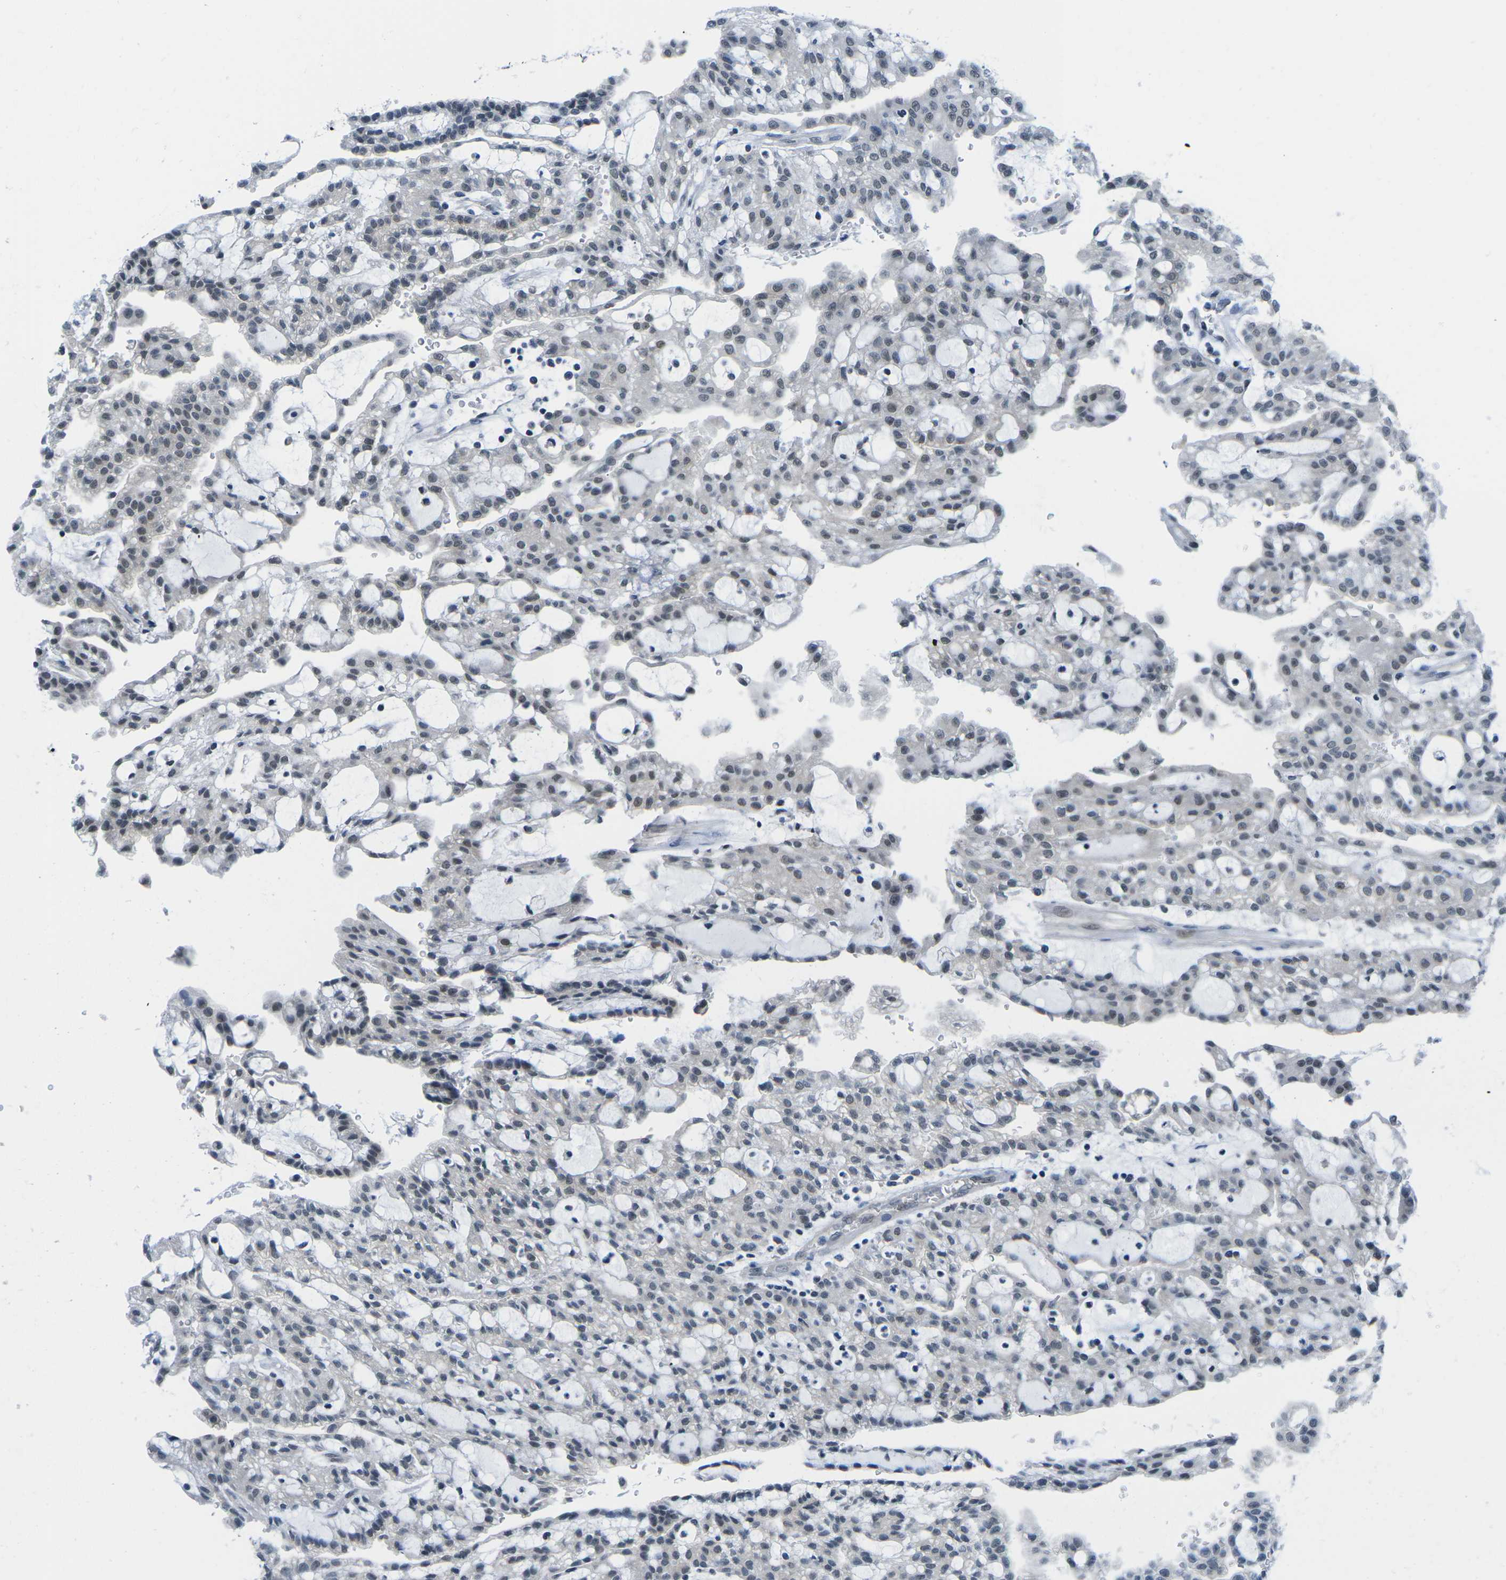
{"staining": {"intensity": "weak", "quantity": "25%-75%", "location": "nuclear"}, "tissue": "renal cancer", "cell_type": "Tumor cells", "image_type": "cancer", "snomed": [{"axis": "morphology", "description": "Adenocarcinoma, NOS"}, {"axis": "topography", "description": "Kidney"}], "caption": "Protein expression analysis of adenocarcinoma (renal) exhibits weak nuclear expression in about 25%-75% of tumor cells. (DAB IHC, brown staining for protein, blue staining for nuclei).", "gene": "UBA7", "patient": {"sex": "male", "age": 63}}